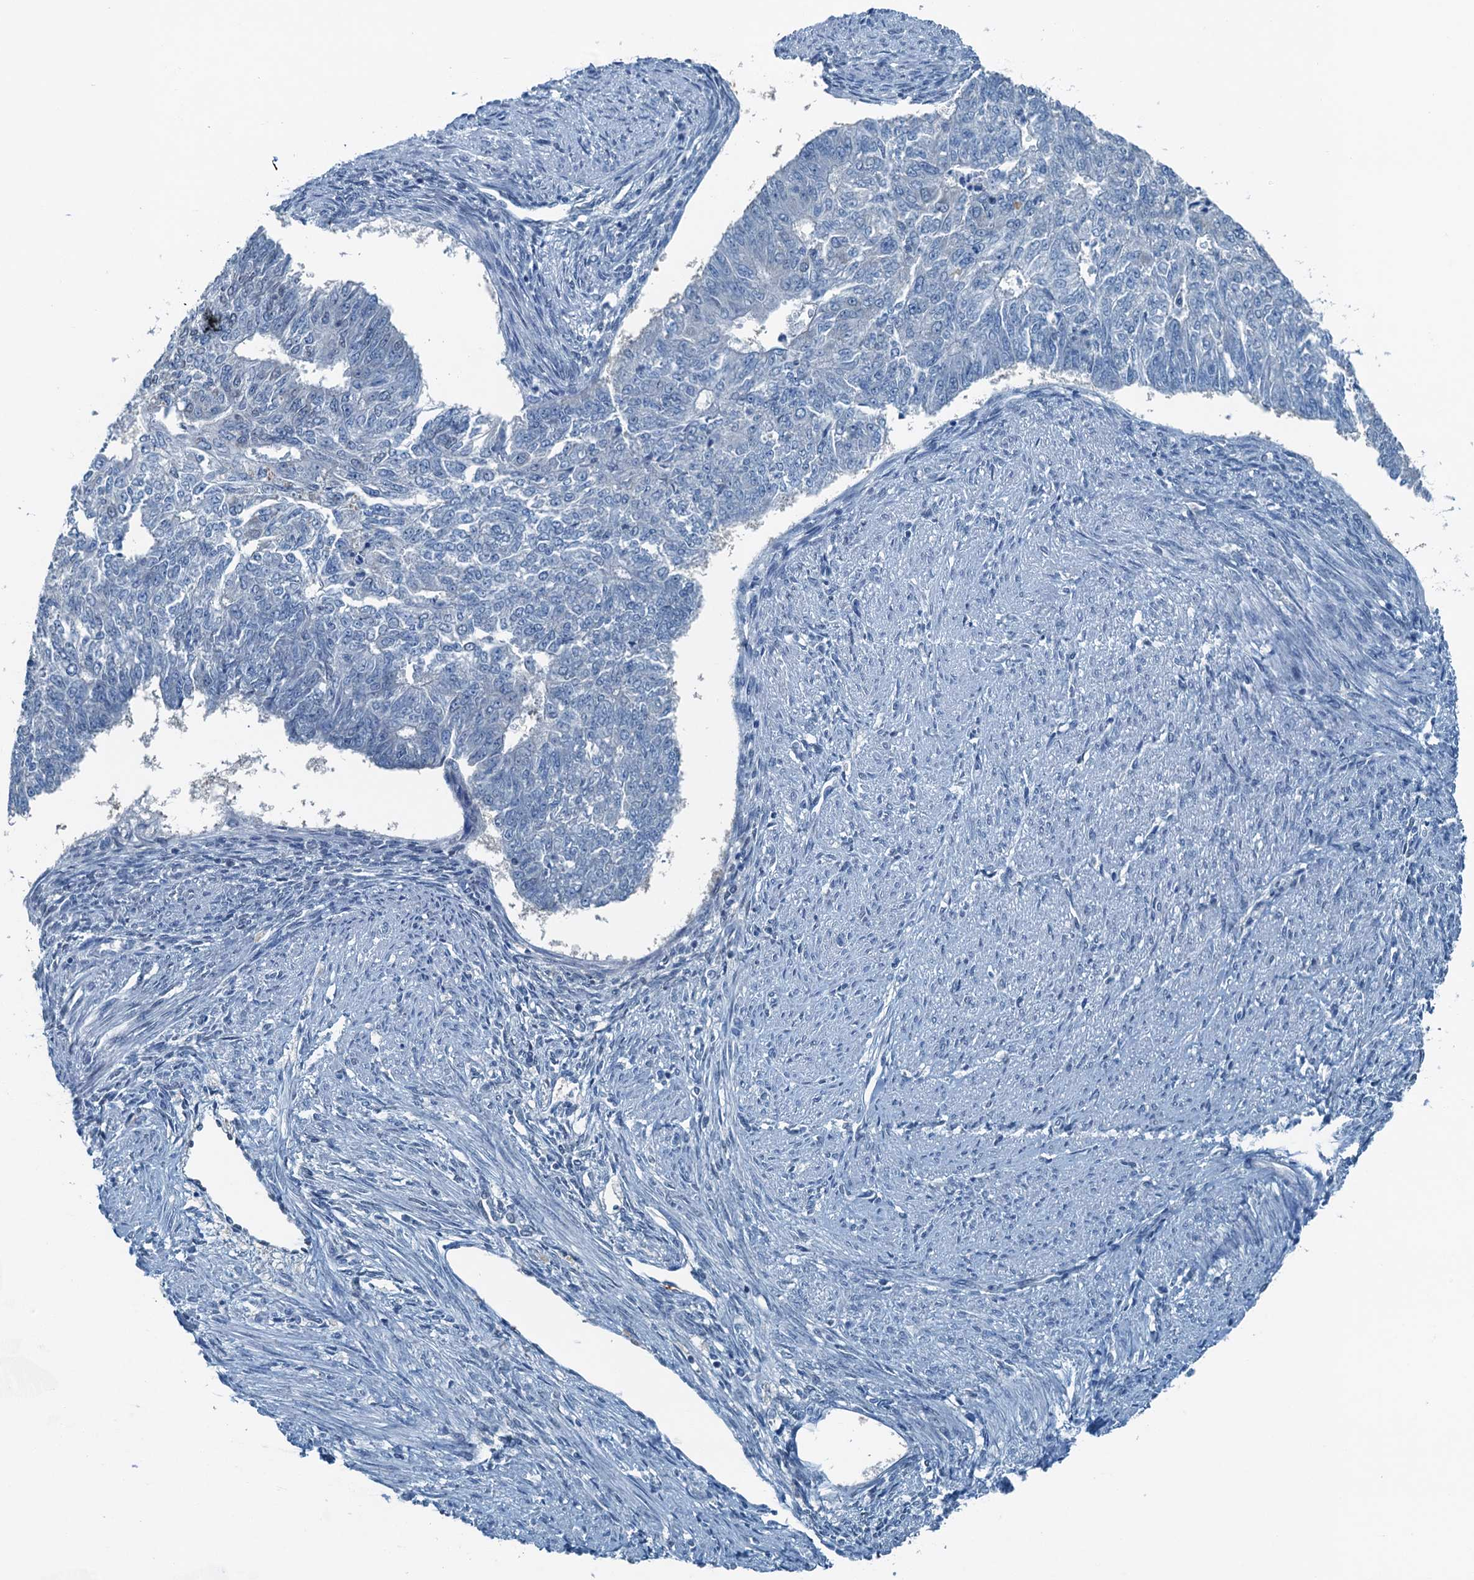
{"staining": {"intensity": "negative", "quantity": "none", "location": "none"}, "tissue": "endometrial cancer", "cell_type": "Tumor cells", "image_type": "cancer", "snomed": [{"axis": "morphology", "description": "Adenocarcinoma, NOS"}, {"axis": "topography", "description": "Endometrium"}], "caption": "A photomicrograph of human endometrial cancer is negative for staining in tumor cells.", "gene": "C11orf54", "patient": {"sex": "female", "age": 32}}